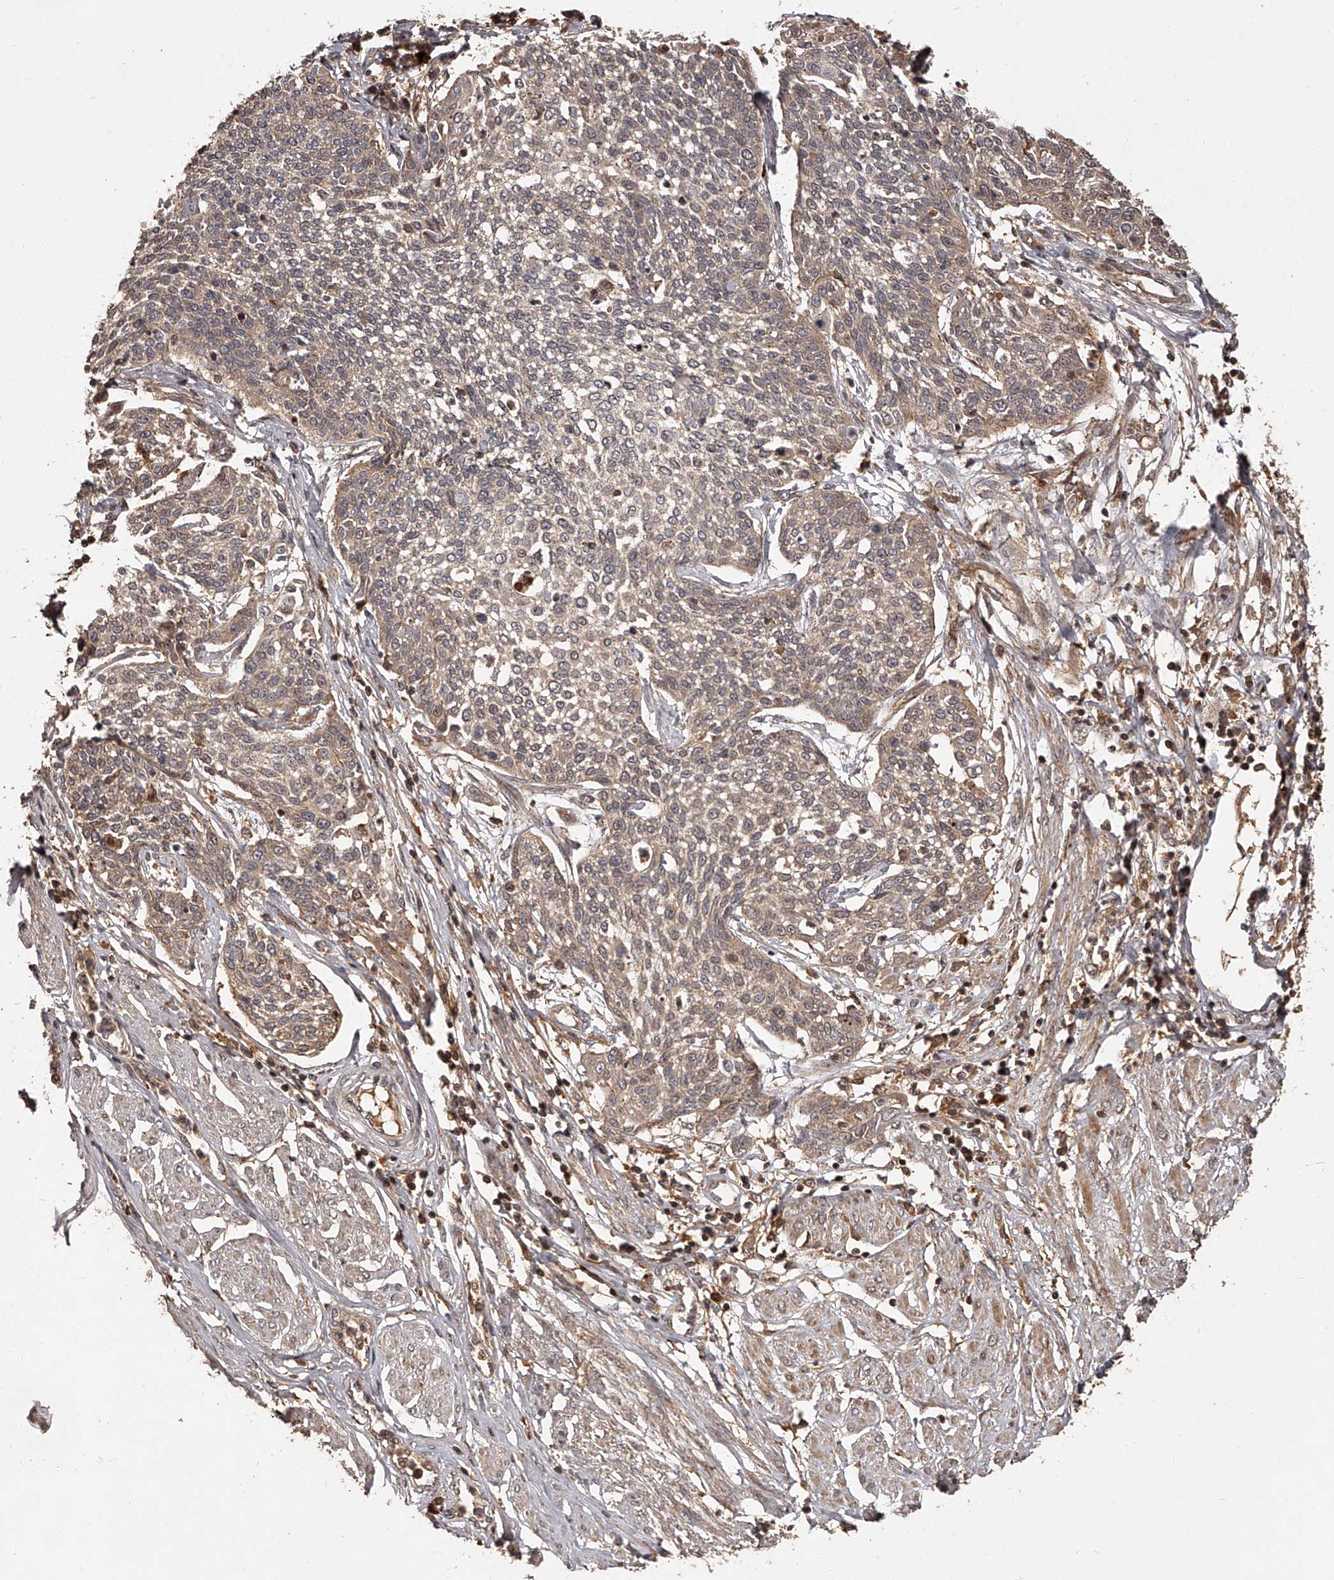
{"staining": {"intensity": "weak", "quantity": "25%-75%", "location": "cytoplasmic/membranous"}, "tissue": "cervical cancer", "cell_type": "Tumor cells", "image_type": "cancer", "snomed": [{"axis": "morphology", "description": "Squamous cell carcinoma, NOS"}, {"axis": "topography", "description": "Cervix"}], "caption": "Squamous cell carcinoma (cervical) stained with a brown dye exhibits weak cytoplasmic/membranous positive positivity in about 25%-75% of tumor cells.", "gene": "CRYZL1", "patient": {"sex": "female", "age": 34}}